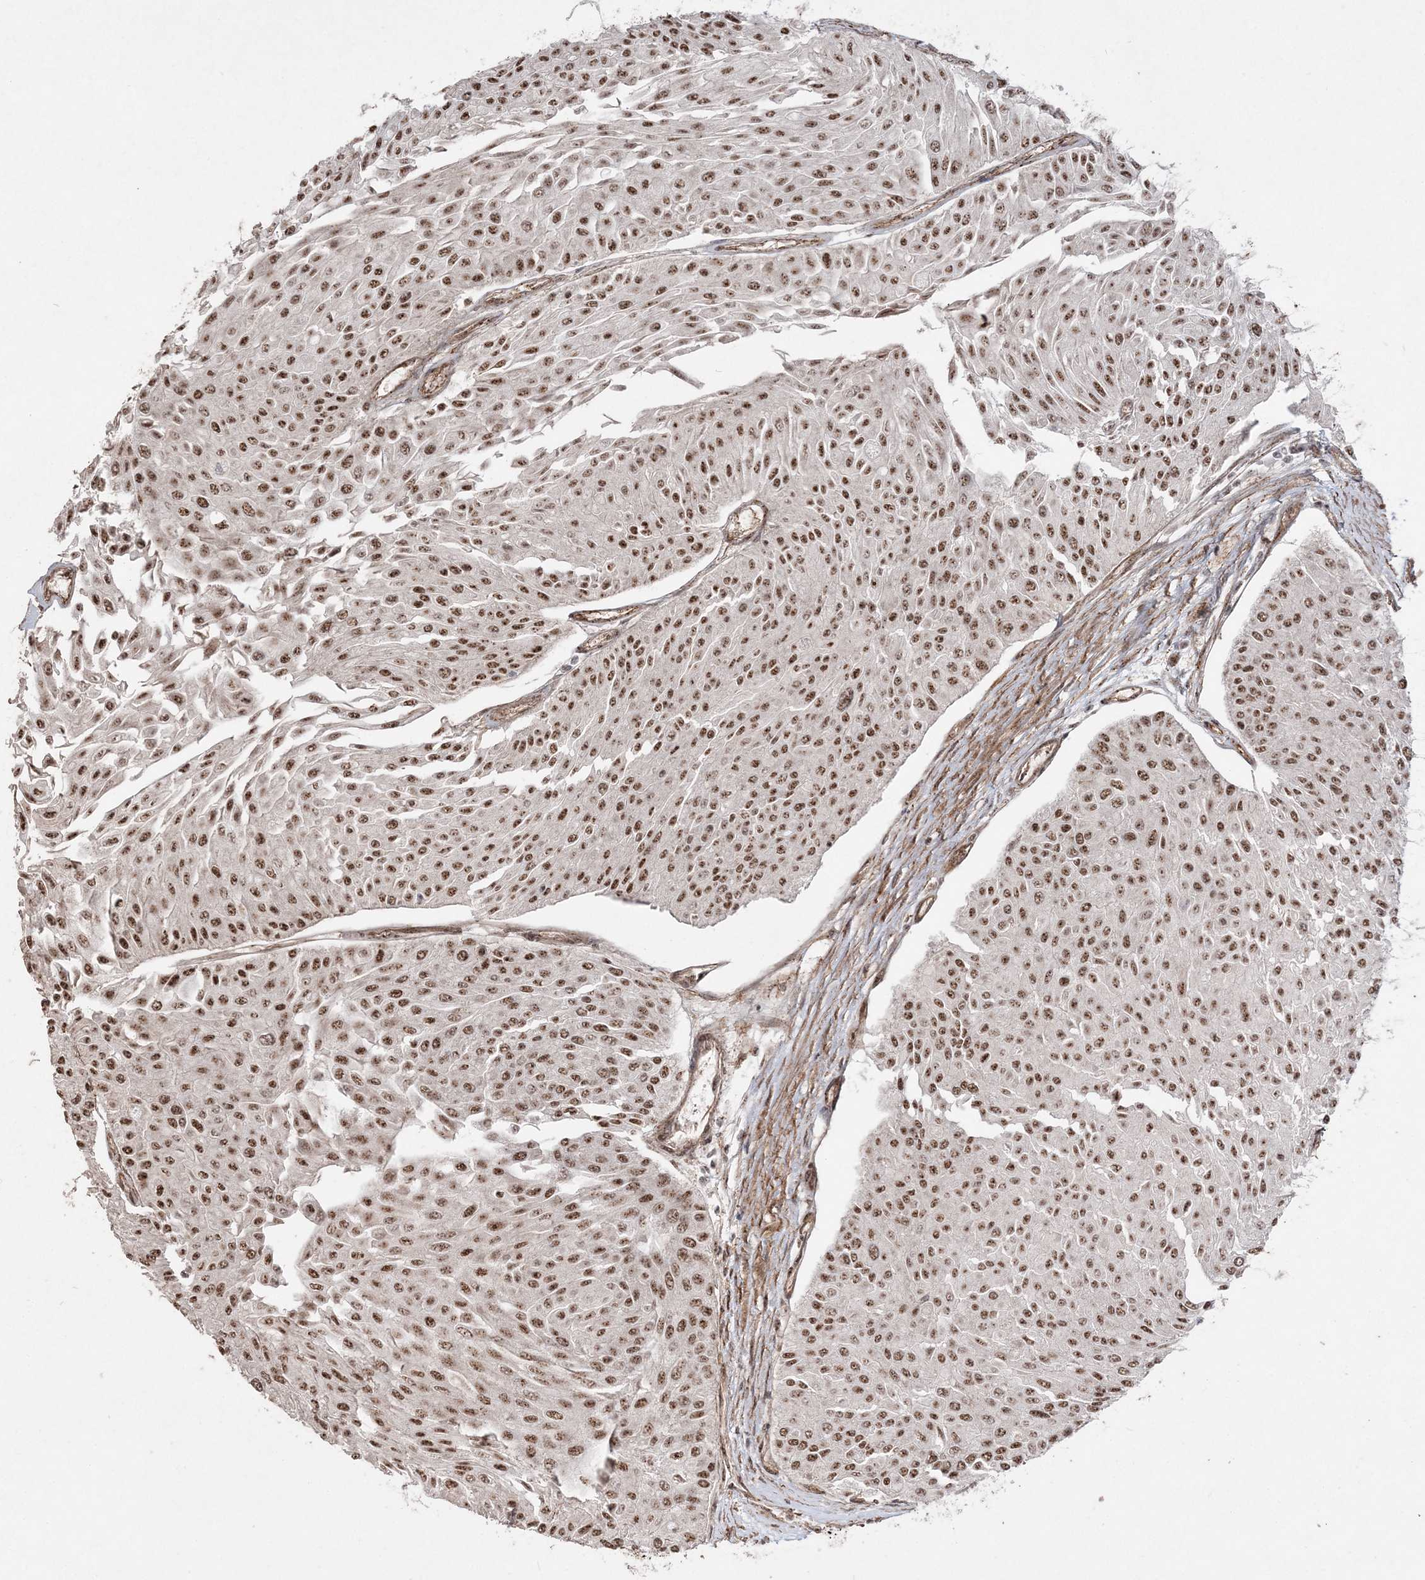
{"staining": {"intensity": "moderate", "quantity": ">75%", "location": "nuclear"}, "tissue": "urothelial cancer", "cell_type": "Tumor cells", "image_type": "cancer", "snomed": [{"axis": "morphology", "description": "Urothelial carcinoma, Low grade"}, {"axis": "topography", "description": "Urinary bladder"}], "caption": "Urothelial carcinoma (low-grade) stained for a protein shows moderate nuclear positivity in tumor cells. The protein of interest is stained brown, and the nuclei are stained in blue (DAB (3,3'-diaminobenzidine) IHC with brightfield microscopy, high magnification).", "gene": "RBM17", "patient": {"sex": "male", "age": 67}}